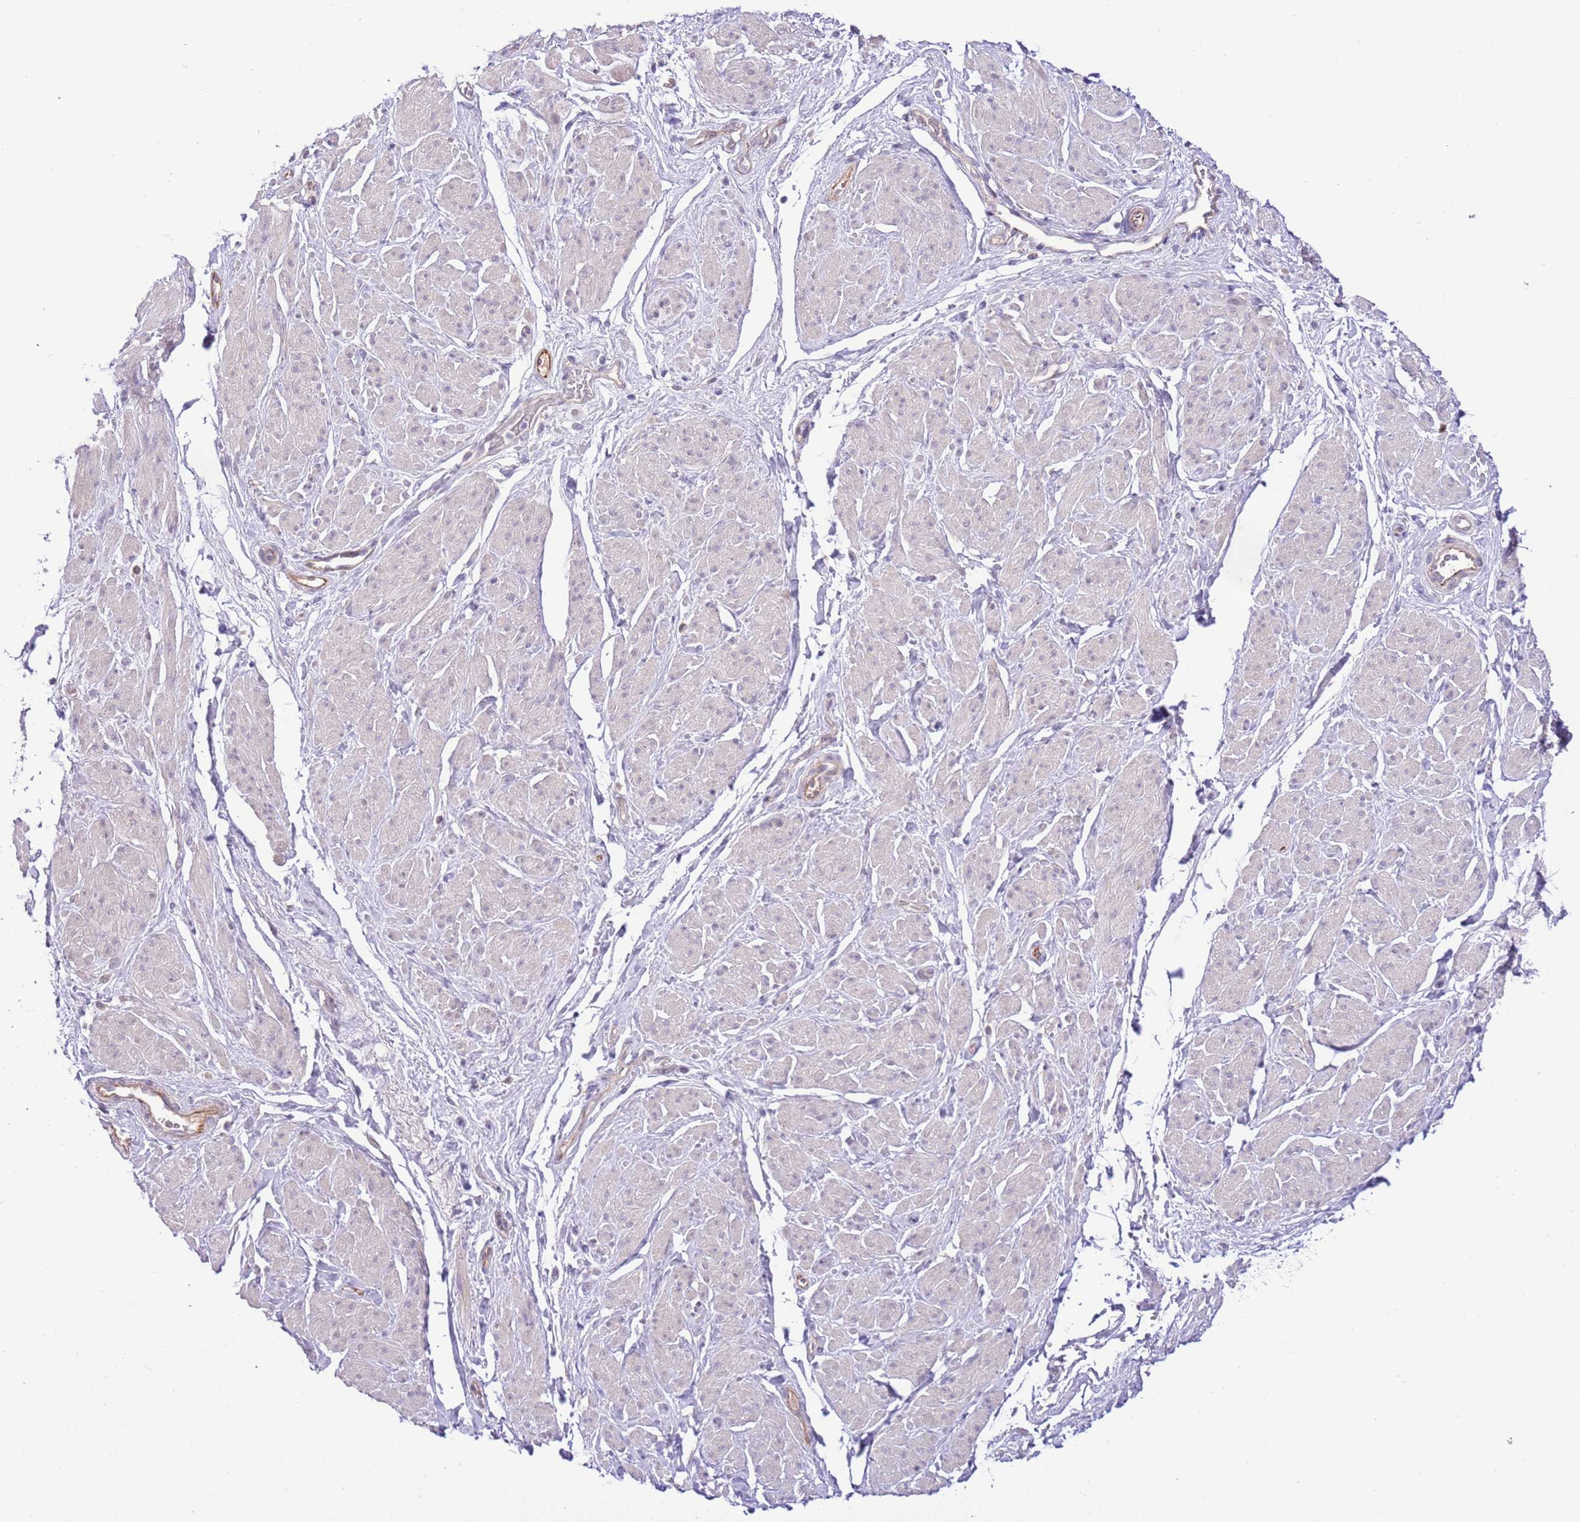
{"staining": {"intensity": "negative", "quantity": "none", "location": "none"}, "tissue": "smooth muscle", "cell_type": "Smooth muscle cells", "image_type": "normal", "snomed": [{"axis": "morphology", "description": "Normal tissue, NOS"}, {"axis": "topography", "description": "Smooth muscle"}, {"axis": "topography", "description": "Peripheral nerve tissue"}], "caption": "This is an immunohistochemistry (IHC) histopathology image of benign human smooth muscle. There is no expression in smooth muscle cells.", "gene": "FBRSL1", "patient": {"sex": "male", "age": 69}}